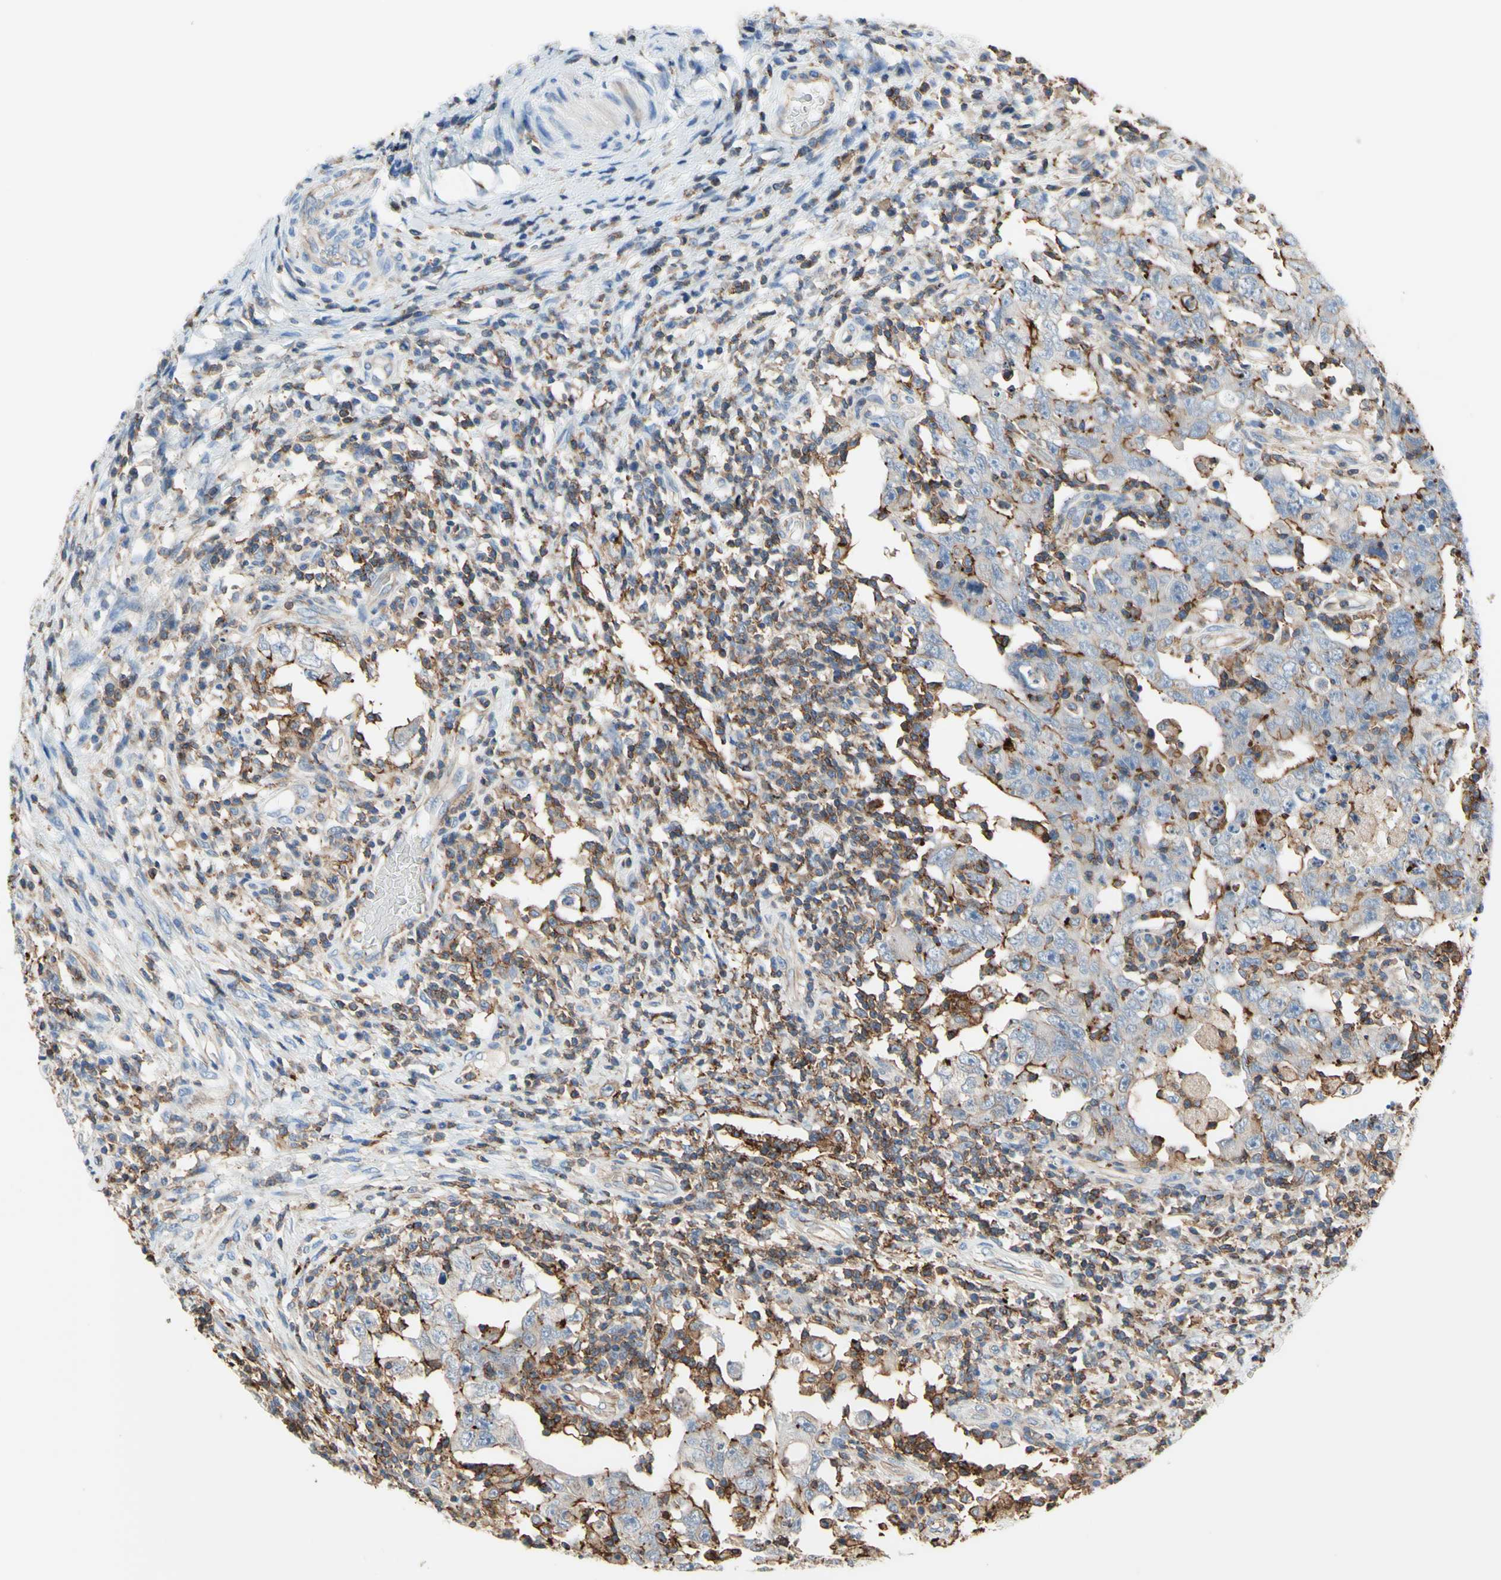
{"staining": {"intensity": "weak", "quantity": "<25%", "location": "cytoplasmic/membranous"}, "tissue": "testis cancer", "cell_type": "Tumor cells", "image_type": "cancer", "snomed": [{"axis": "morphology", "description": "Carcinoma, Embryonal, NOS"}, {"axis": "topography", "description": "Testis"}], "caption": "The micrograph reveals no significant staining in tumor cells of embryonal carcinoma (testis).", "gene": "SEMA4C", "patient": {"sex": "male", "age": 26}}